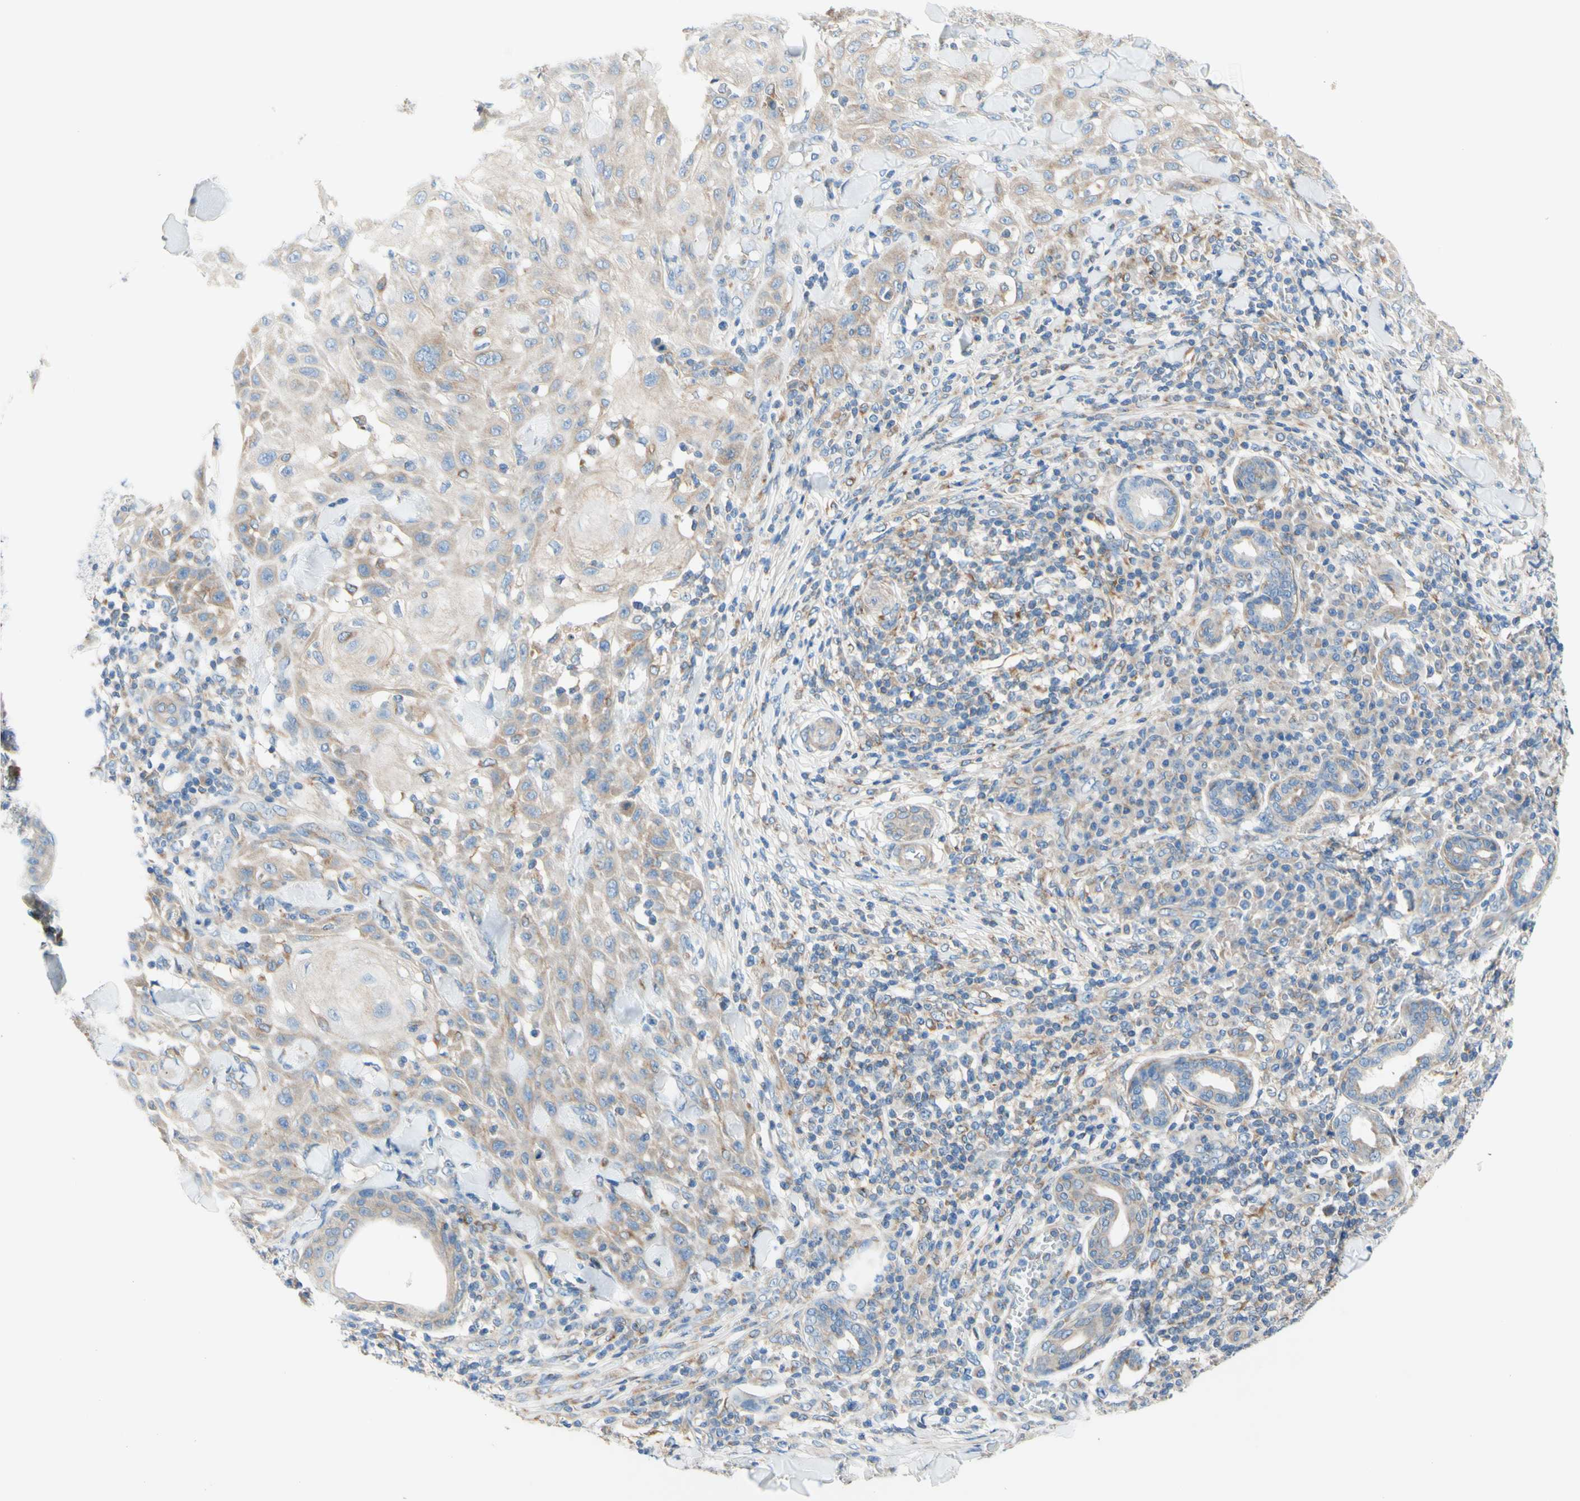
{"staining": {"intensity": "weak", "quantity": "25%-75%", "location": "cytoplasmic/membranous"}, "tissue": "skin cancer", "cell_type": "Tumor cells", "image_type": "cancer", "snomed": [{"axis": "morphology", "description": "Squamous cell carcinoma, NOS"}, {"axis": "topography", "description": "Skin"}], "caption": "Tumor cells reveal low levels of weak cytoplasmic/membranous staining in about 25%-75% of cells in skin cancer (squamous cell carcinoma).", "gene": "RETREG2", "patient": {"sex": "male", "age": 24}}